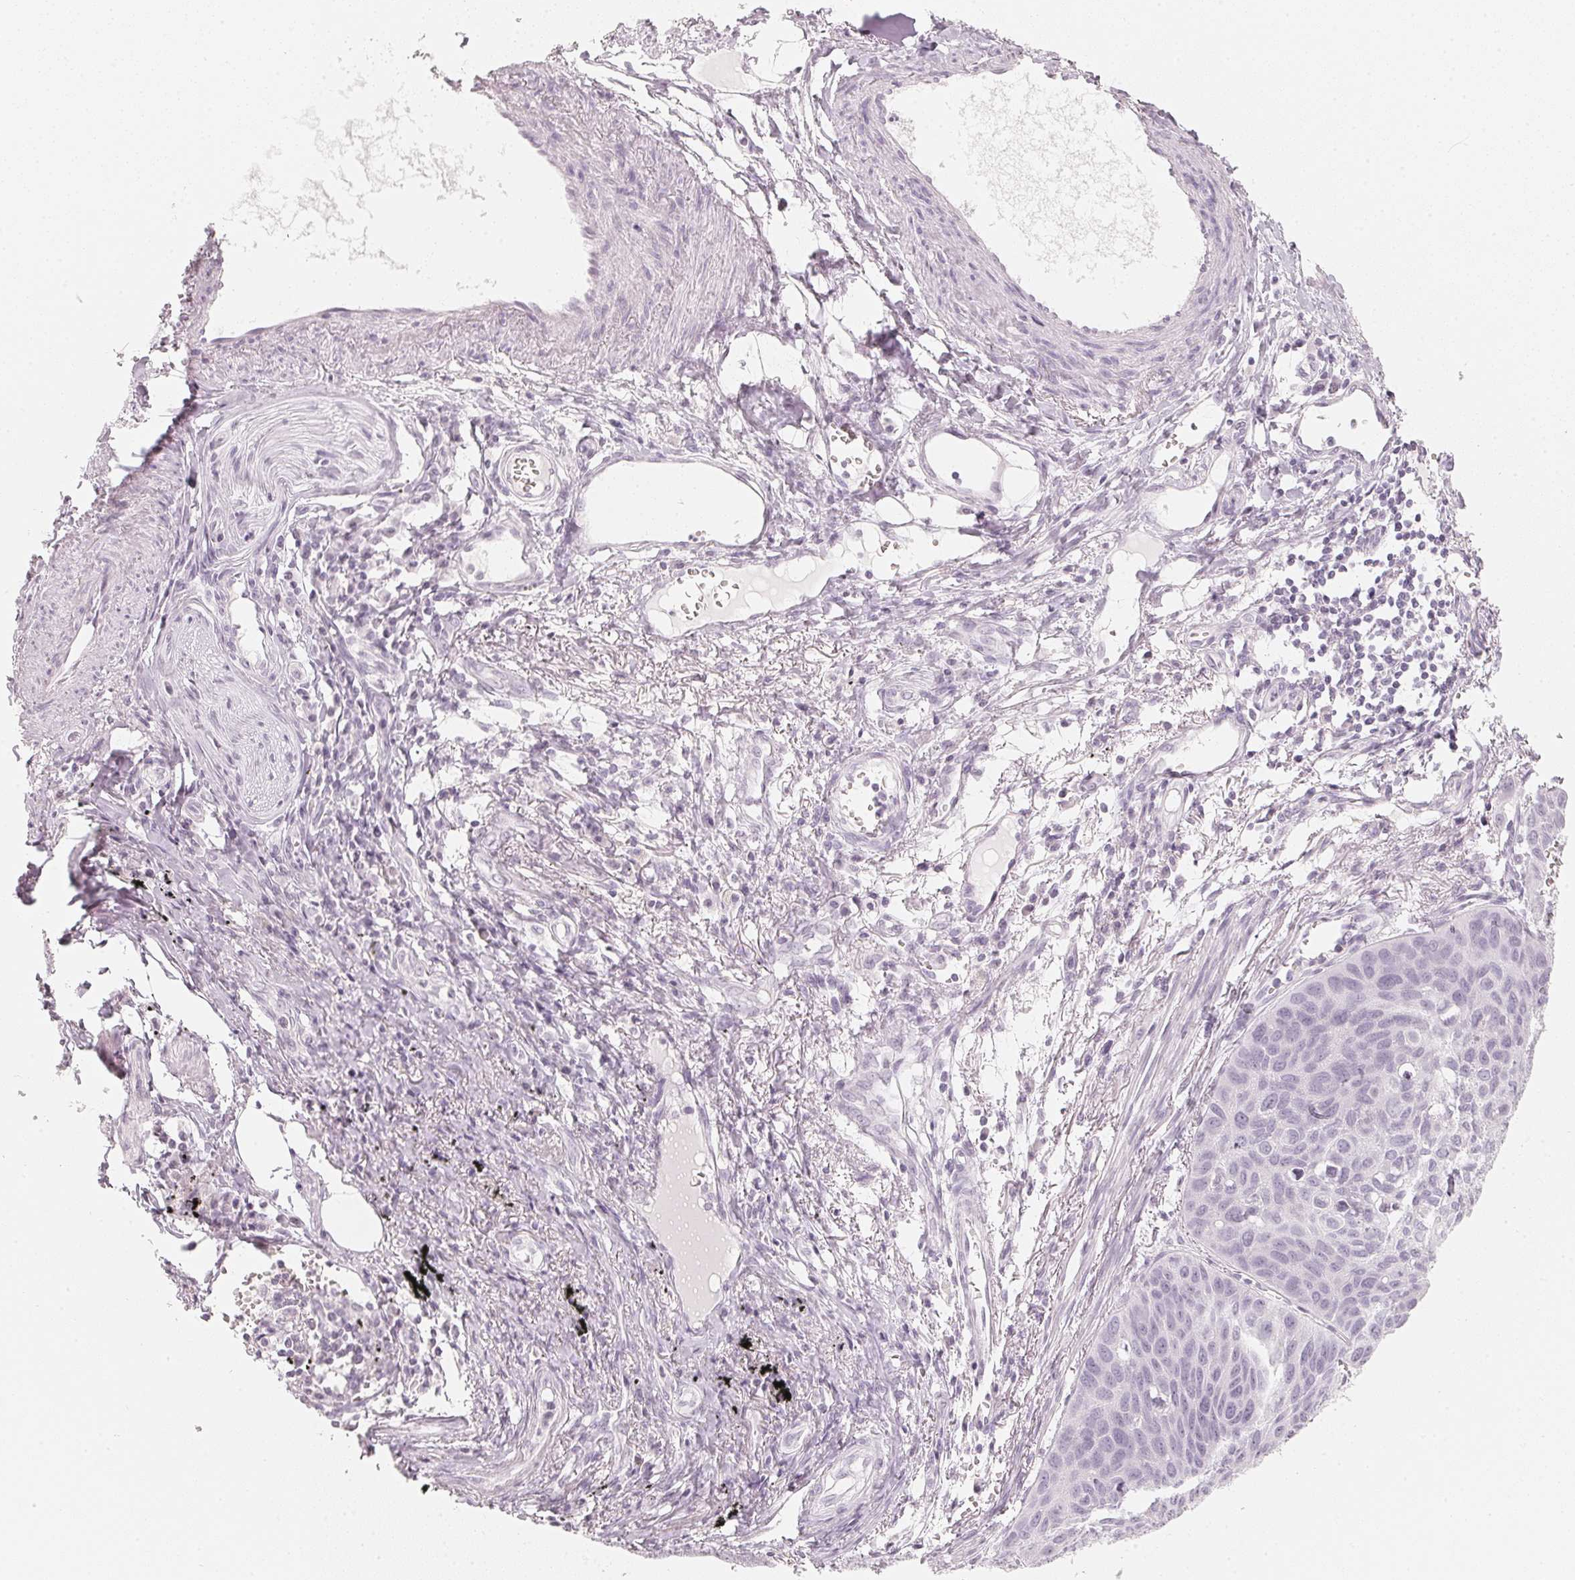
{"staining": {"intensity": "negative", "quantity": "none", "location": "none"}, "tissue": "lung cancer", "cell_type": "Tumor cells", "image_type": "cancer", "snomed": [{"axis": "morphology", "description": "Squamous cell carcinoma, NOS"}, {"axis": "topography", "description": "Lung"}], "caption": "IHC histopathology image of neoplastic tissue: lung squamous cell carcinoma stained with DAB (3,3'-diaminobenzidine) shows no significant protein positivity in tumor cells.", "gene": "SLC22A8", "patient": {"sex": "male", "age": 71}}